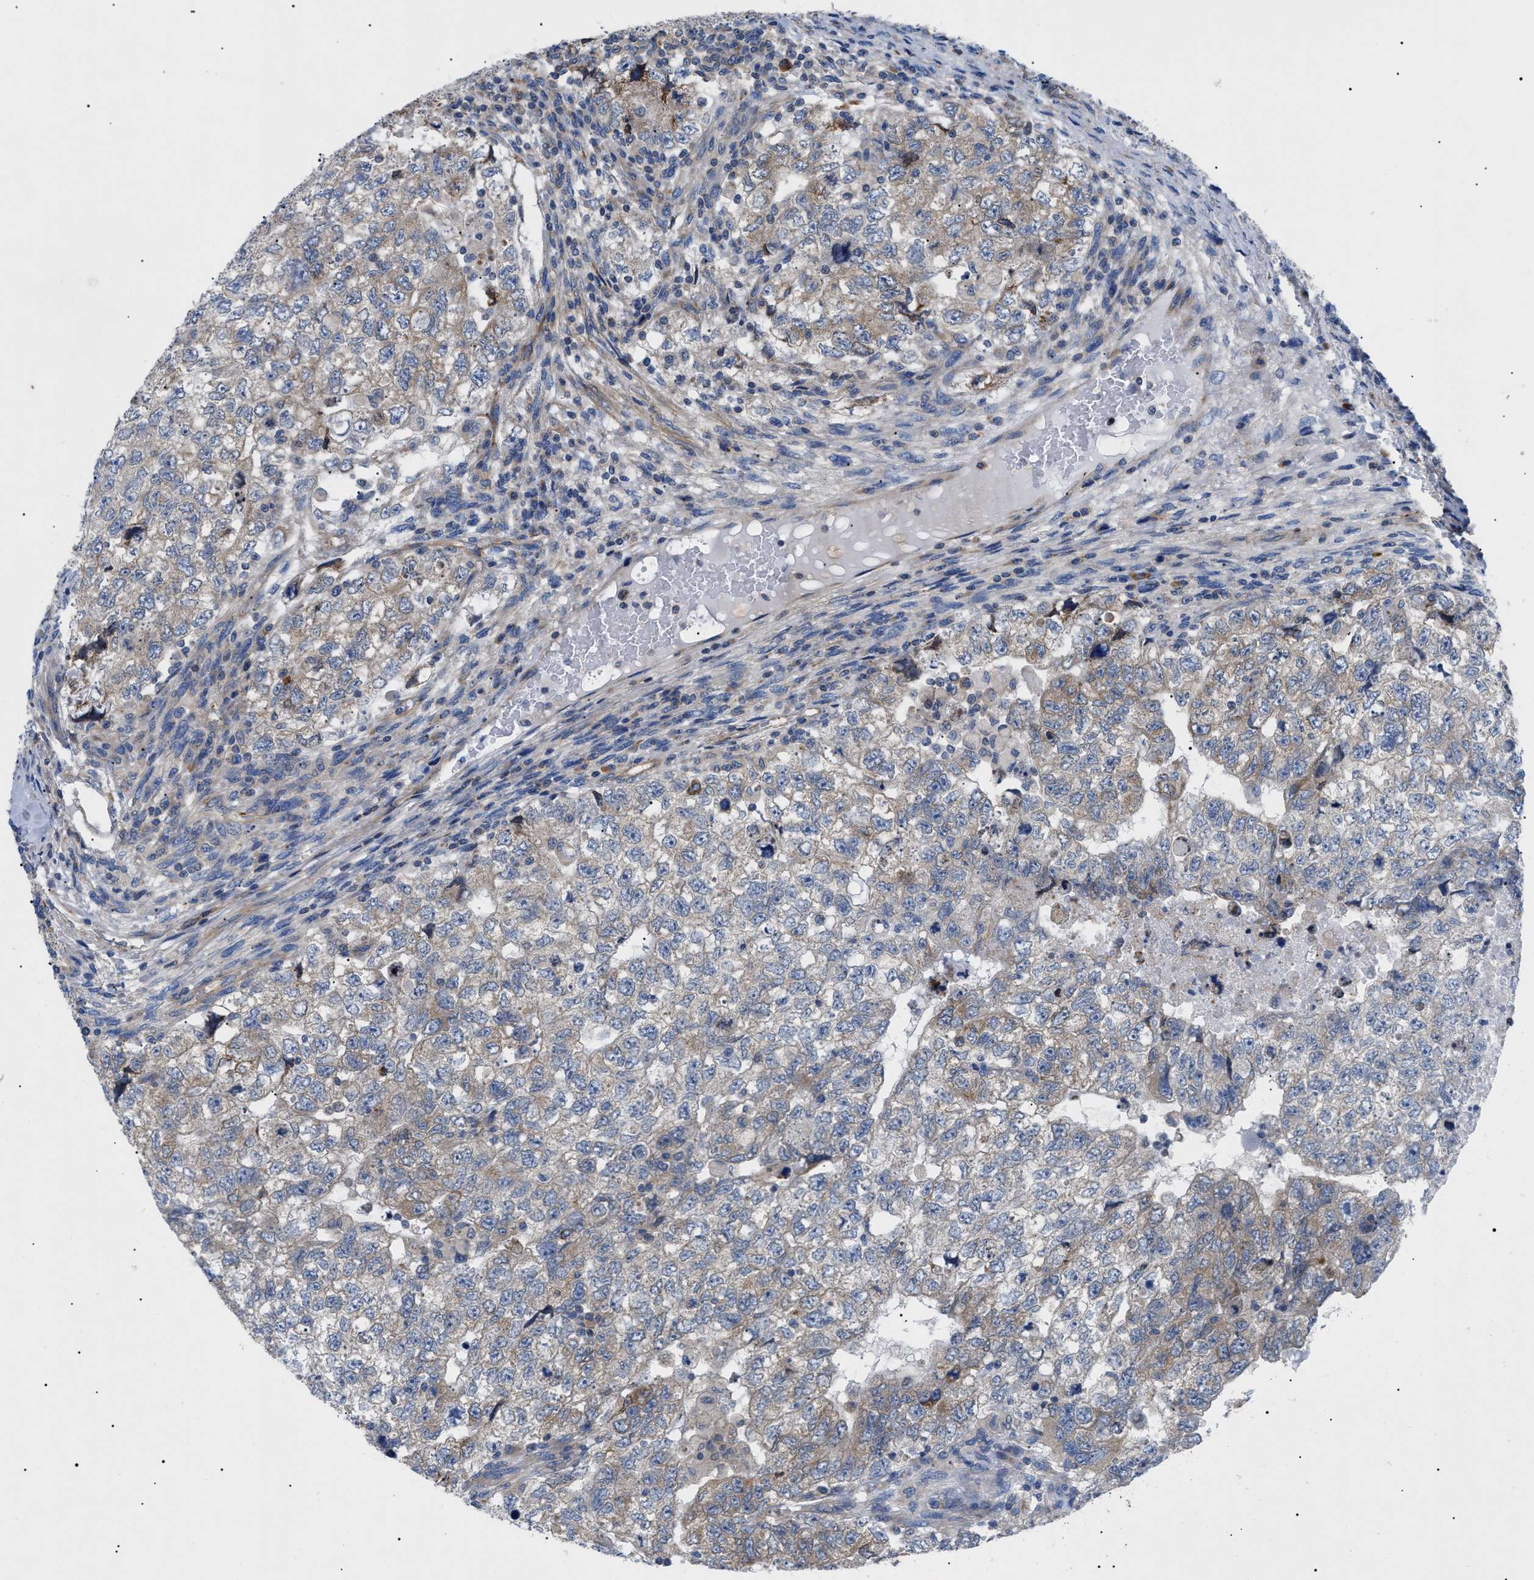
{"staining": {"intensity": "weak", "quantity": "25%-75%", "location": "cytoplasmic/membranous"}, "tissue": "testis cancer", "cell_type": "Tumor cells", "image_type": "cancer", "snomed": [{"axis": "morphology", "description": "Carcinoma, Embryonal, NOS"}, {"axis": "topography", "description": "Testis"}], "caption": "A low amount of weak cytoplasmic/membranous expression is identified in about 25%-75% of tumor cells in testis embryonal carcinoma tissue.", "gene": "HSPB8", "patient": {"sex": "male", "age": 36}}